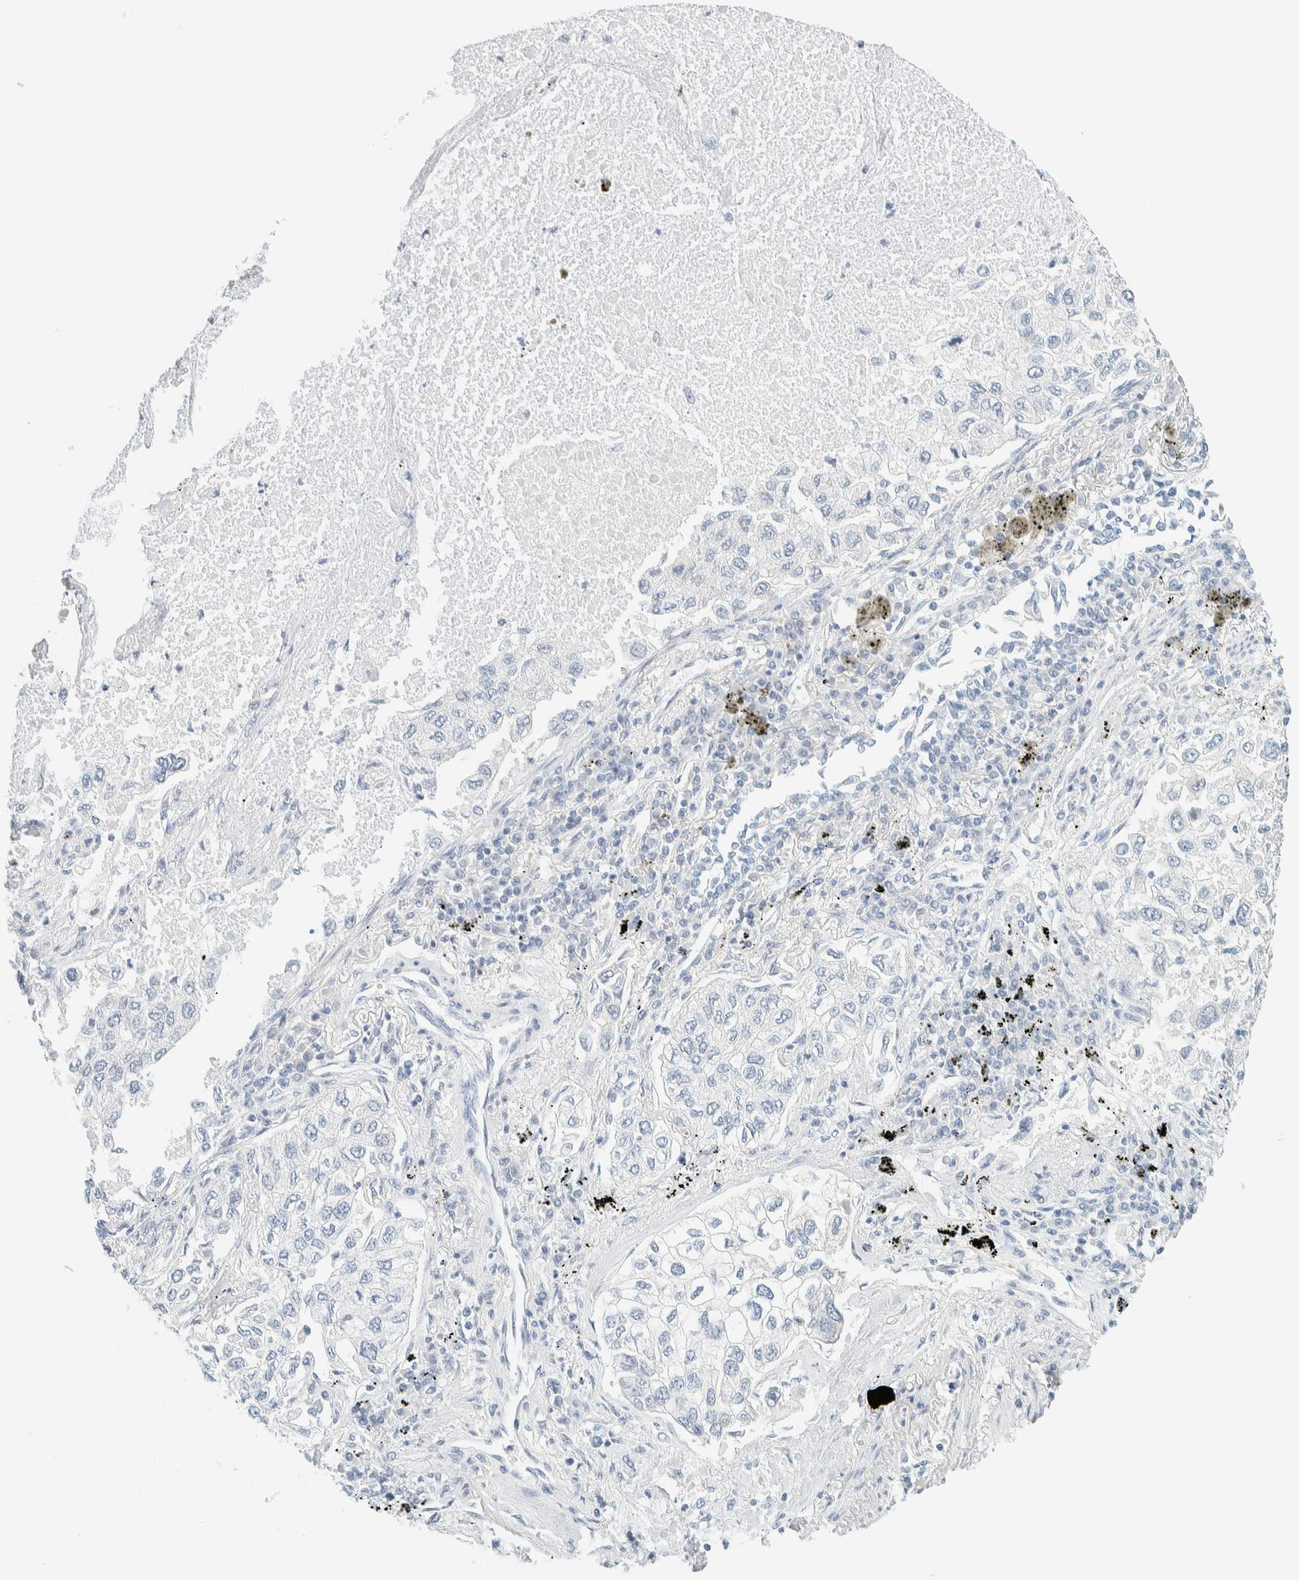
{"staining": {"intensity": "negative", "quantity": "none", "location": "none"}, "tissue": "lung cancer", "cell_type": "Tumor cells", "image_type": "cancer", "snomed": [{"axis": "morphology", "description": "Inflammation, NOS"}, {"axis": "morphology", "description": "Adenocarcinoma, NOS"}, {"axis": "topography", "description": "Lung"}], "caption": "High magnification brightfield microscopy of lung cancer (adenocarcinoma) stained with DAB (3,3'-diaminobenzidine) (brown) and counterstained with hematoxylin (blue): tumor cells show no significant expression.", "gene": "PTGES3L-AARSD1", "patient": {"sex": "male", "age": 63}}